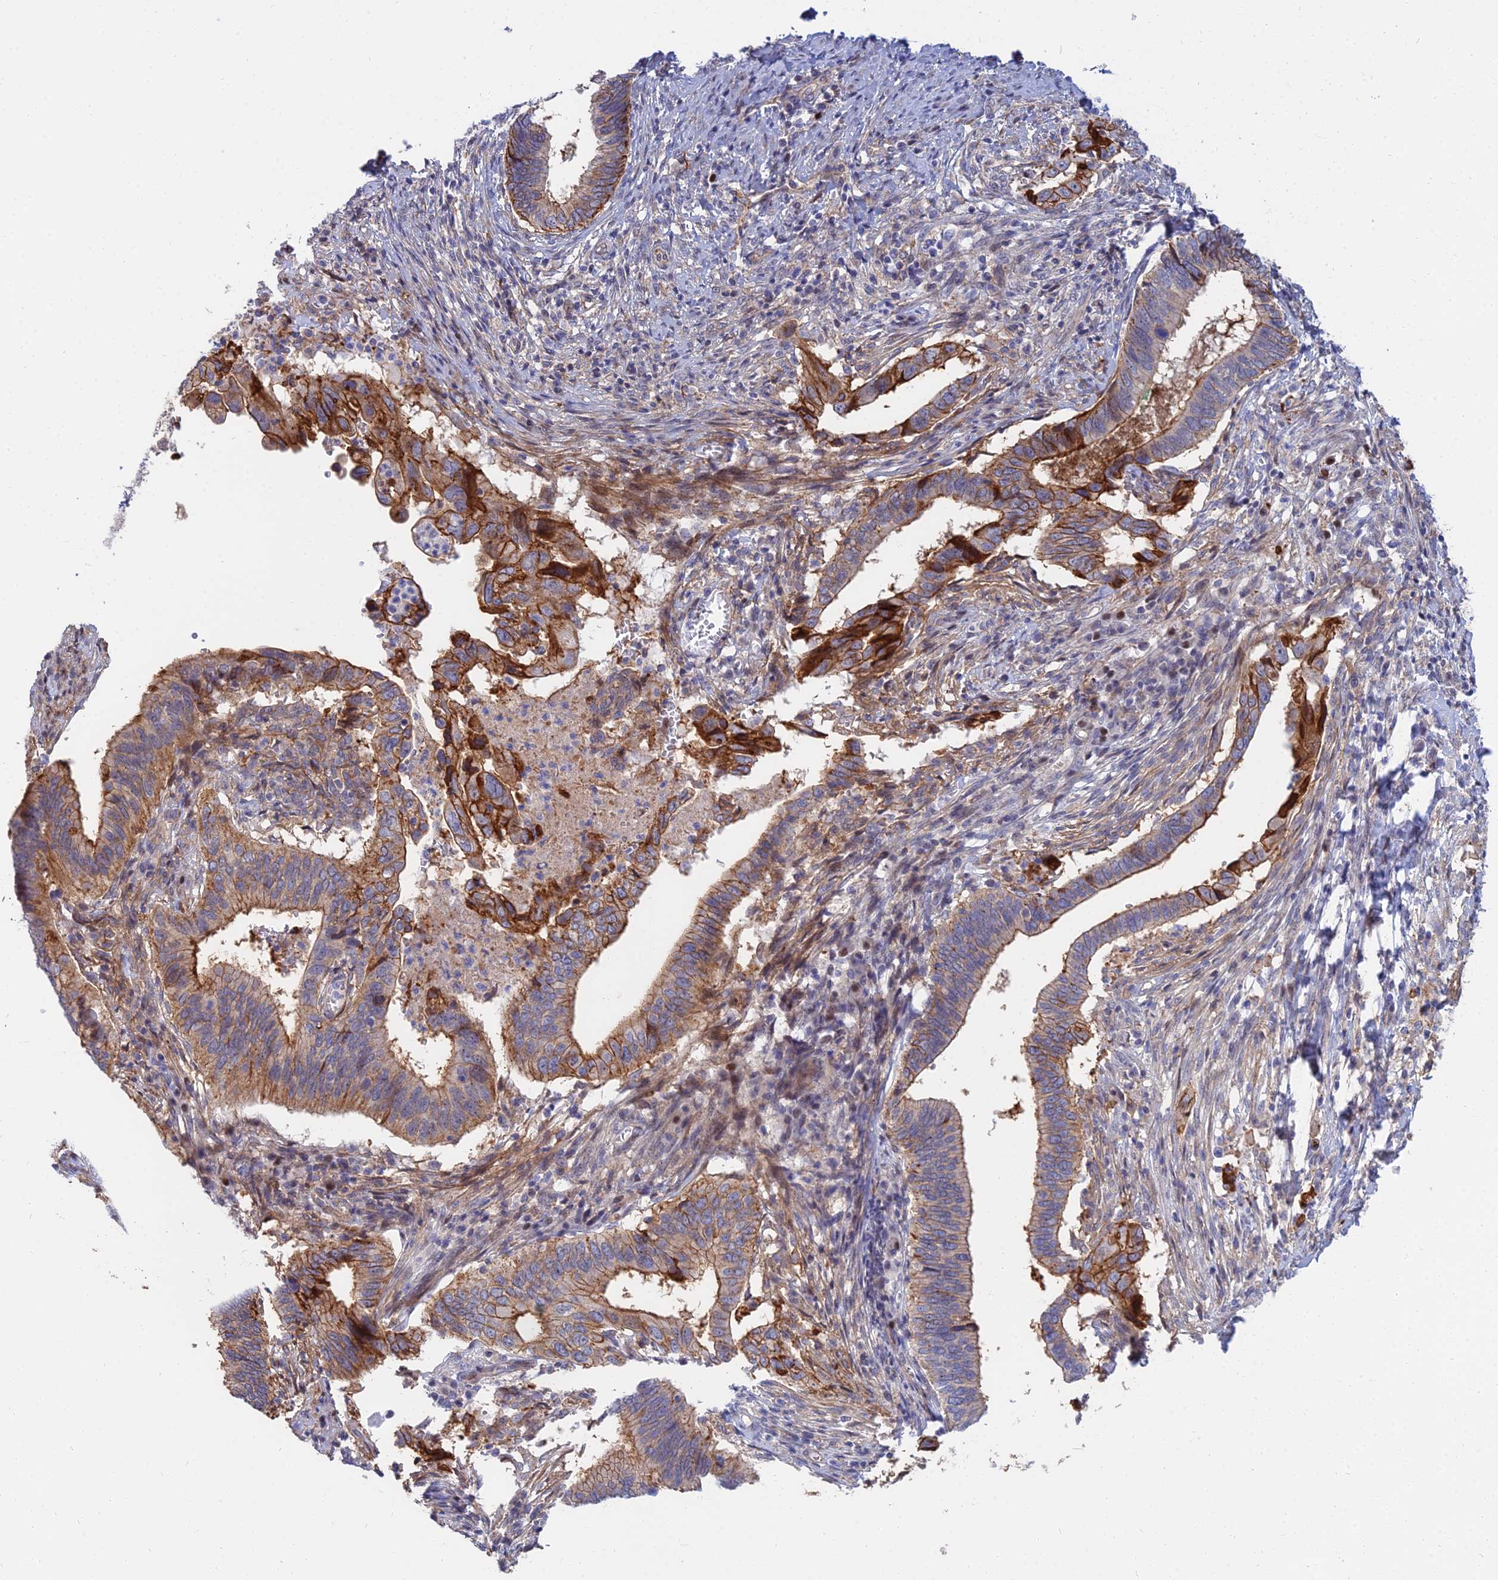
{"staining": {"intensity": "strong", "quantity": "25%-75%", "location": "cytoplasmic/membranous"}, "tissue": "cervical cancer", "cell_type": "Tumor cells", "image_type": "cancer", "snomed": [{"axis": "morphology", "description": "Adenocarcinoma, NOS"}, {"axis": "topography", "description": "Cervix"}], "caption": "Immunohistochemistry (IHC) of cervical cancer (adenocarcinoma) demonstrates high levels of strong cytoplasmic/membranous expression in about 25%-75% of tumor cells. The staining is performed using DAB brown chromogen to label protein expression. The nuclei are counter-stained blue using hematoxylin.", "gene": "TRIM43B", "patient": {"sex": "female", "age": 42}}